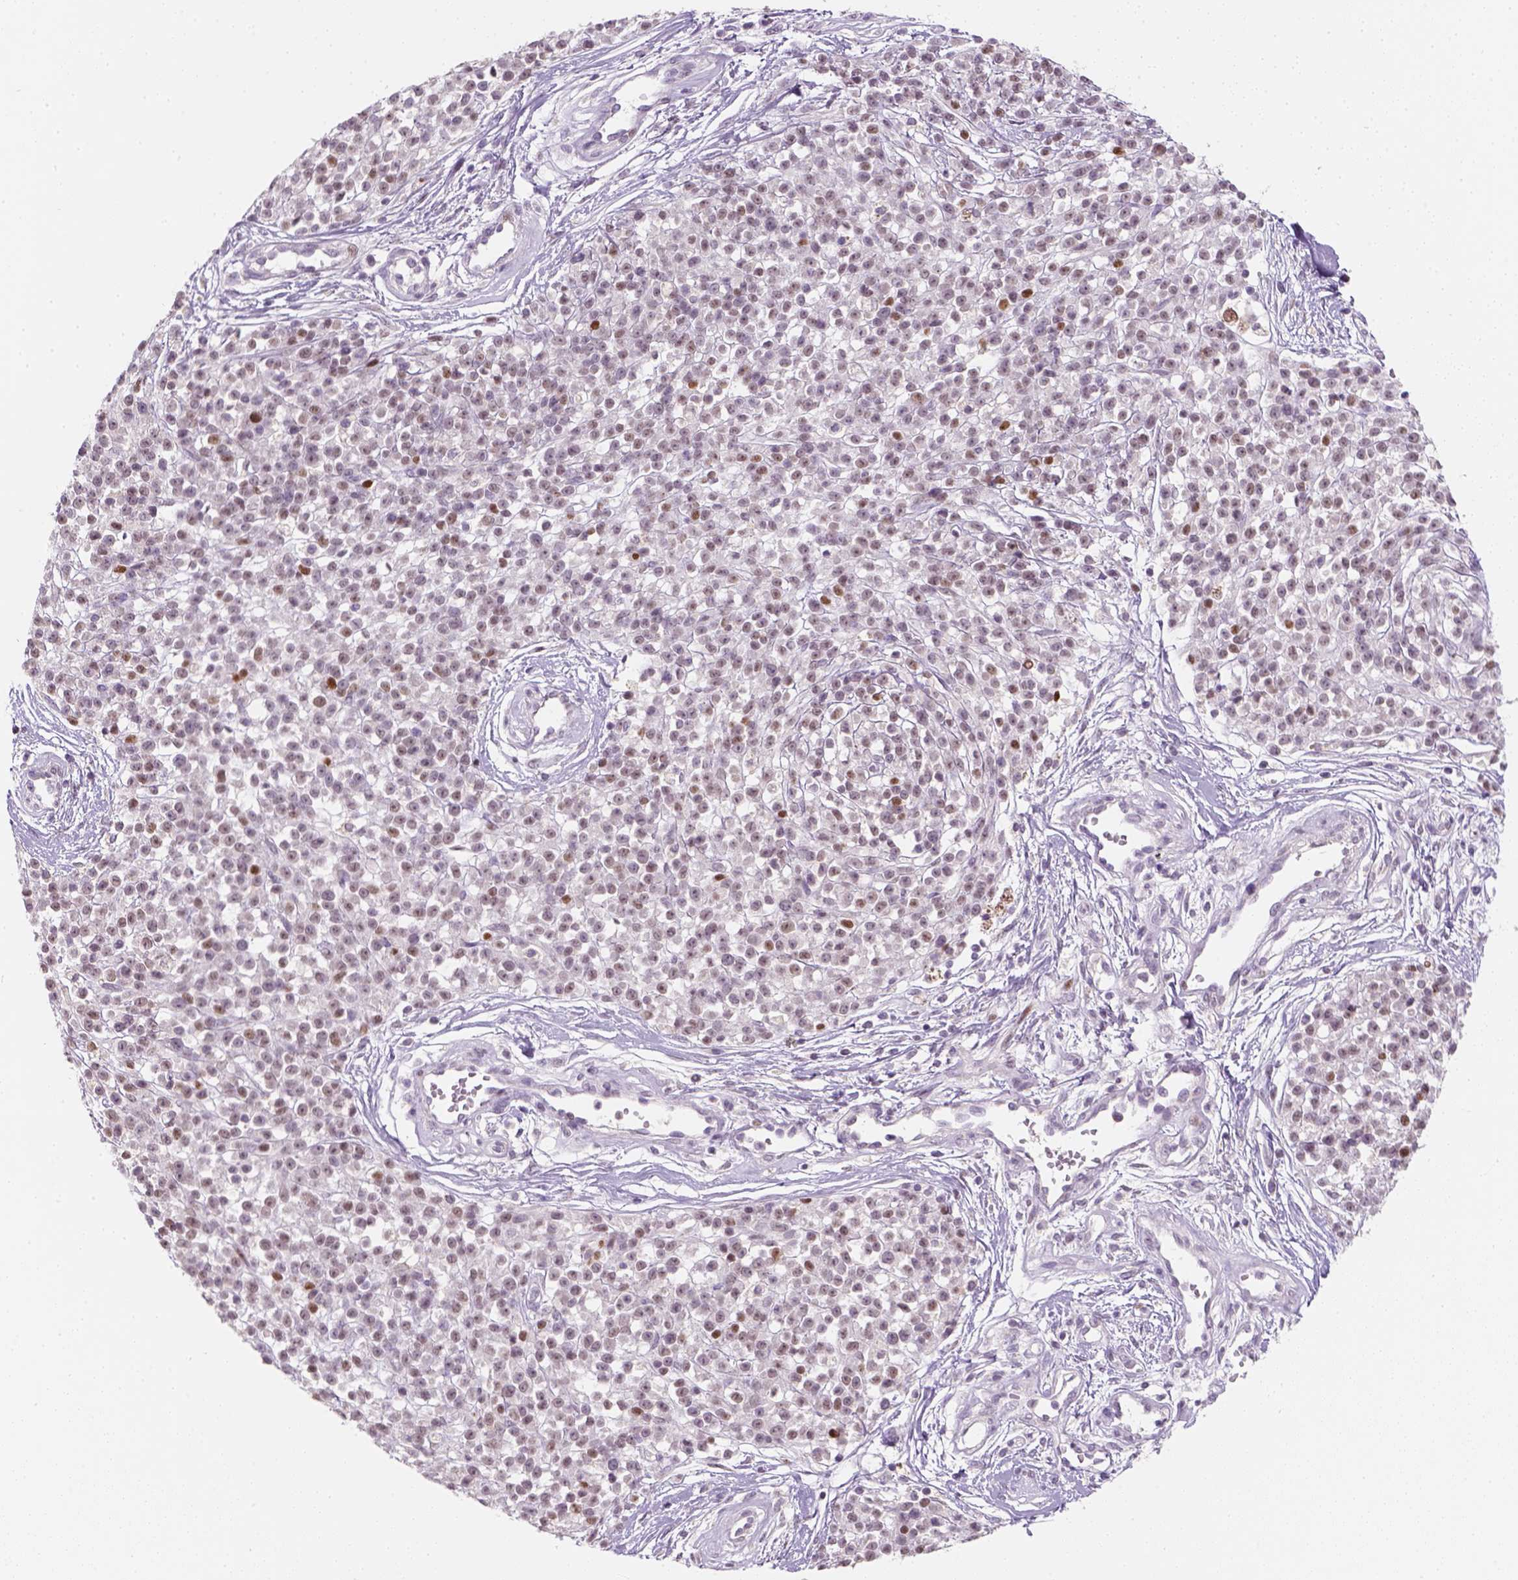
{"staining": {"intensity": "moderate", "quantity": "25%-75%", "location": "nuclear"}, "tissue": "melanoma", "cell_type": "Tumor cells", "image_type": "cancer", "snomed": [{"axis": "morphology", "description": "Malignant melanoma, NOS"}, {"axis": "topography", "description": "Skin"}, {"axis": "topography", "description": "Skin of trunk"}], "caption": "Immunohistochemical staining of human malignant melanoma displays moderate nuclear protein expression in about 25%-75% of tumor cells.", "gene": "TP53", "patient": {"sex": "male", "age": 74}}